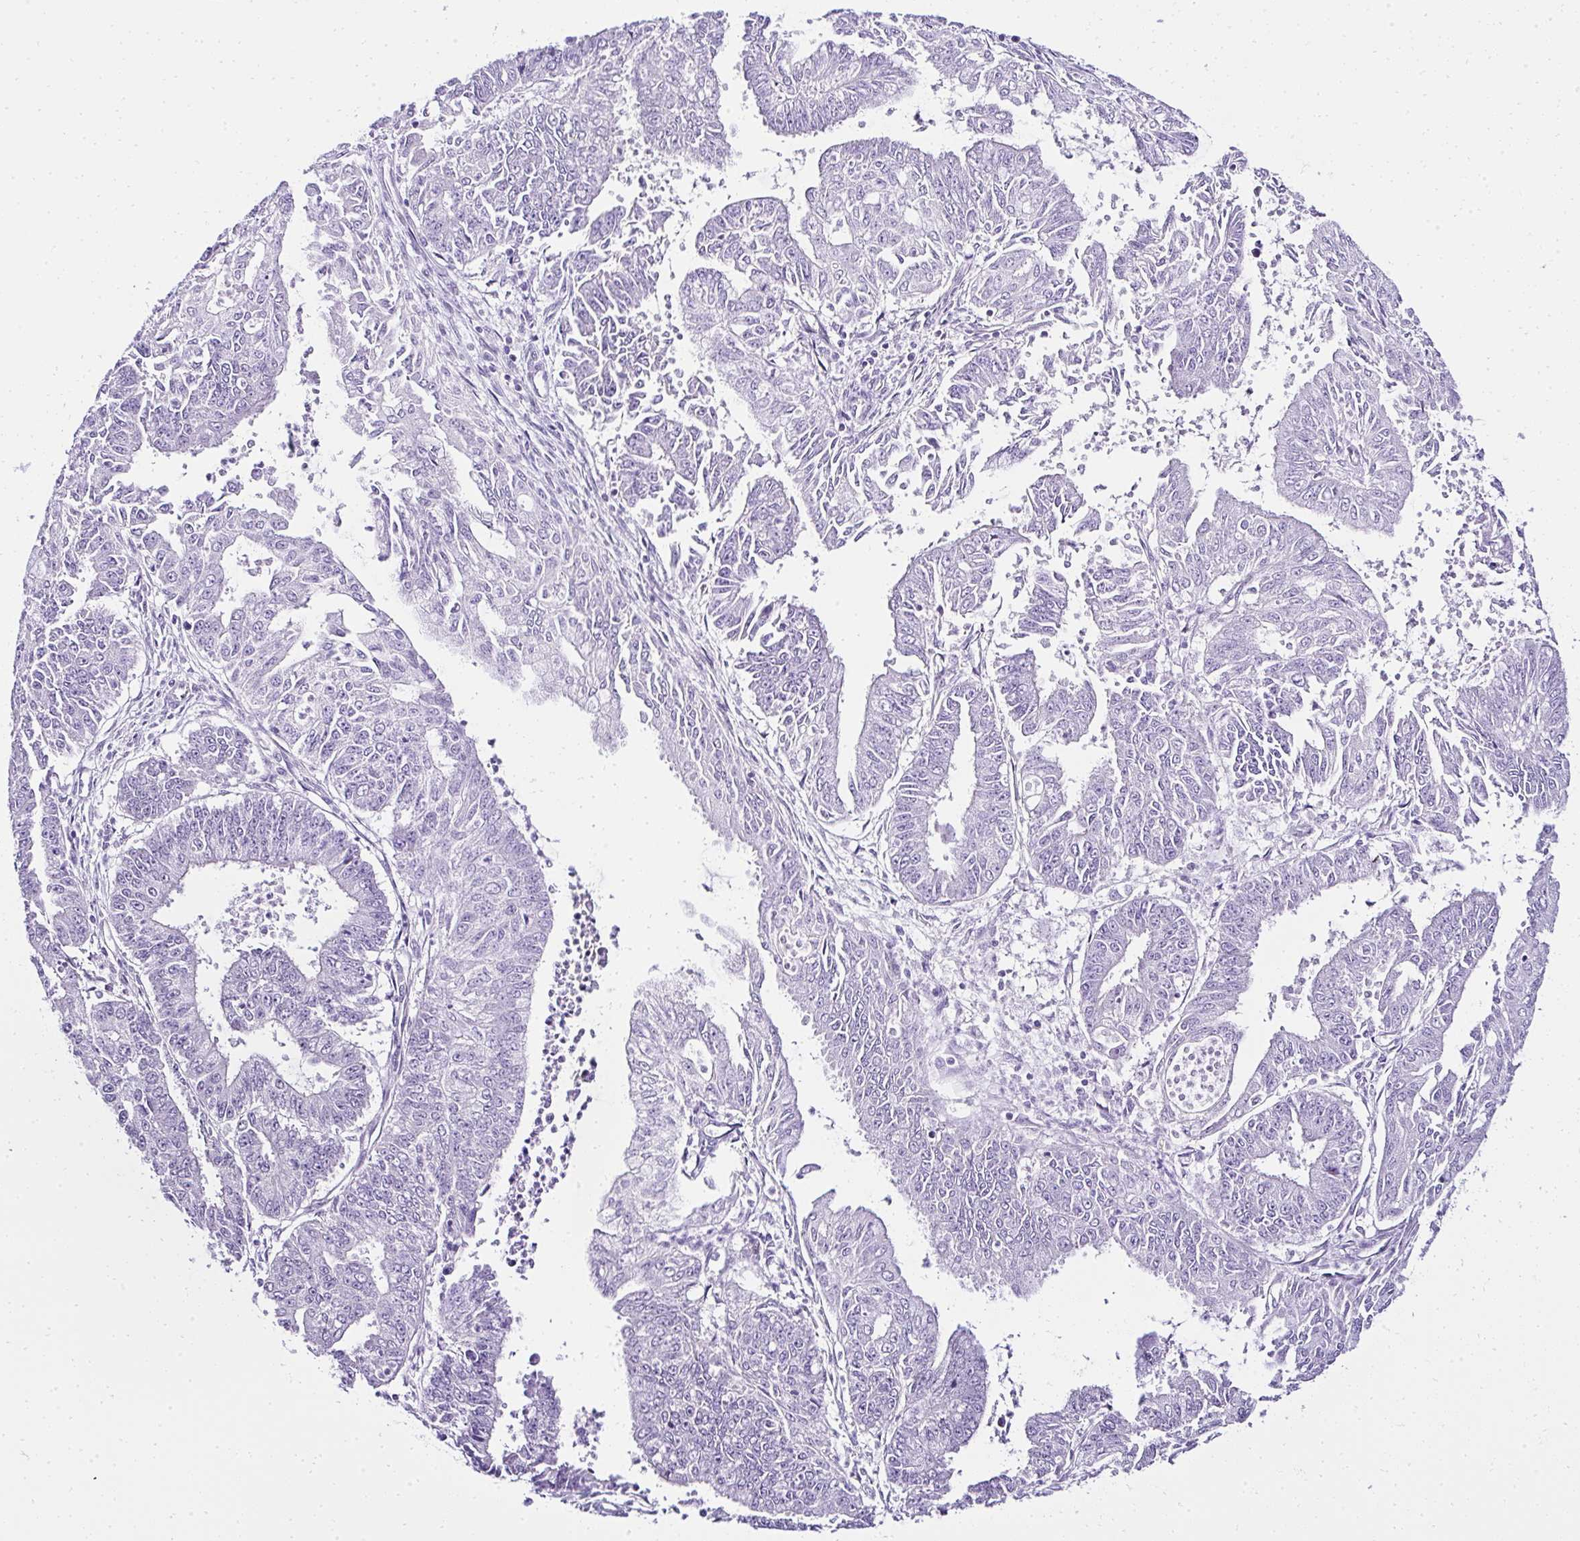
{"staining": {"intensity": "negative", "quantity": "none", "location": "none"}, "tissue": "endometrial cancer", "cell_type": "Tumor cells", "image_type": "cancer", "snomed": [{"axis": "morphology", "description": "Adenocarcinoma, NOS"}, {"axis": "topography", "description": "Endometrium"}], "caption": "The IHC micrograph has no significant expression in tumor cells of adenocarcinoma (endometrial) tissue. (Brightfield microscopy of DAB (3,3'-diaminobenzidine) IHC at high magnification).", "gene": "RNF183", "patient": {"sex": "female", "age": 73}}